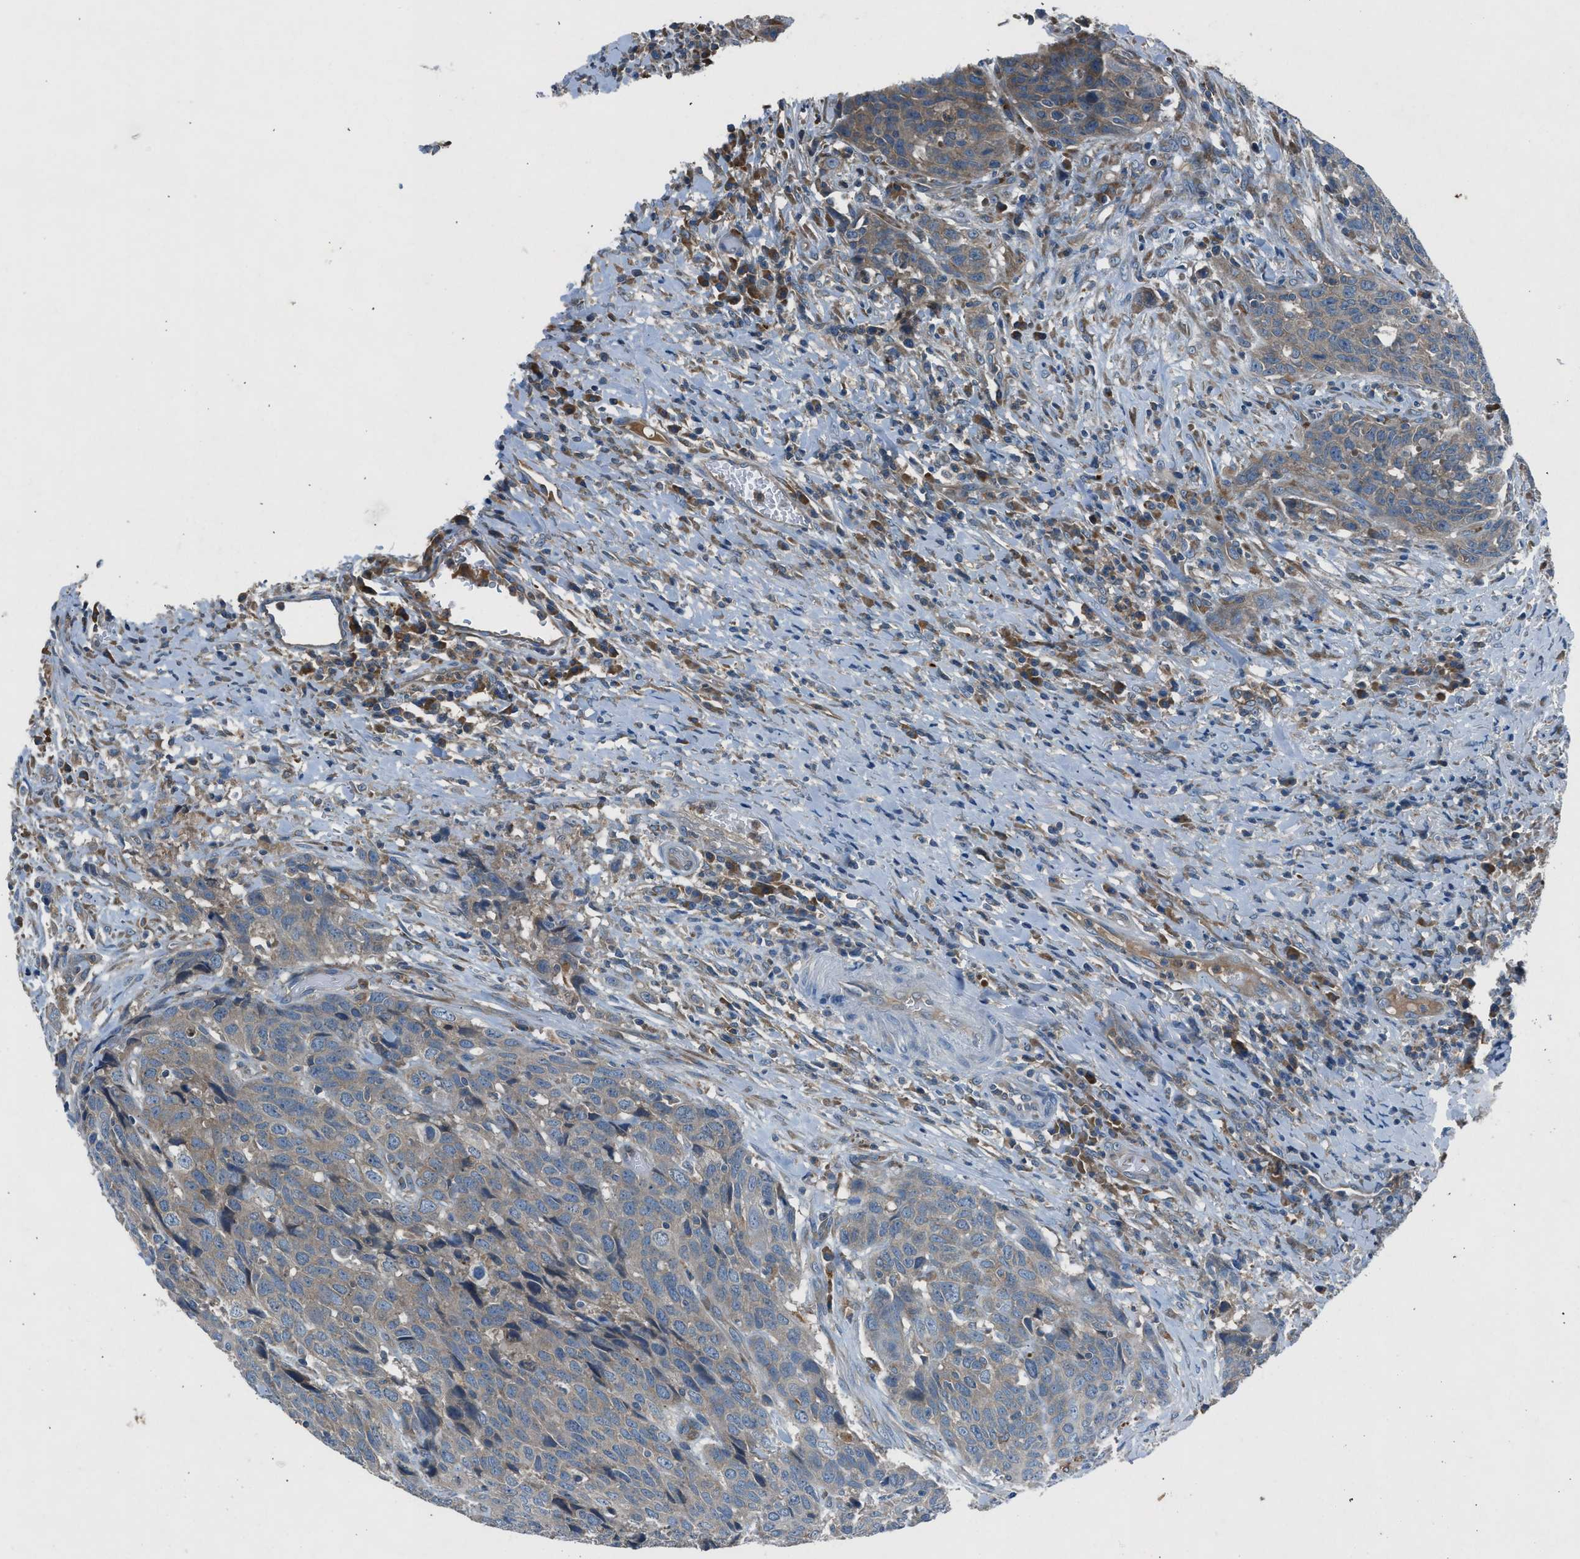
{"staining": {"intensity": "weak", "quantity": ">75%", "location": "cytoplasmic/membranous"}, "tissue": "head and neck cancer", "cell_type": "Tumor cells", "image_type": "cancer", "snomed": [{"axis": "morphology", "description": "Squamous cell carcinoma, NOS"}, {"axis": "topography", "description": "Head-Neck"}], "caption": "The image shows immunohistochemical staining of head and neck squamous cell carcinoma. There is weak cytoplasmic/membranous positivity is identified in approximately >75% of tumor cells.", "gene": "BMP1", "patient": {"sex": "male", "age": 66}}